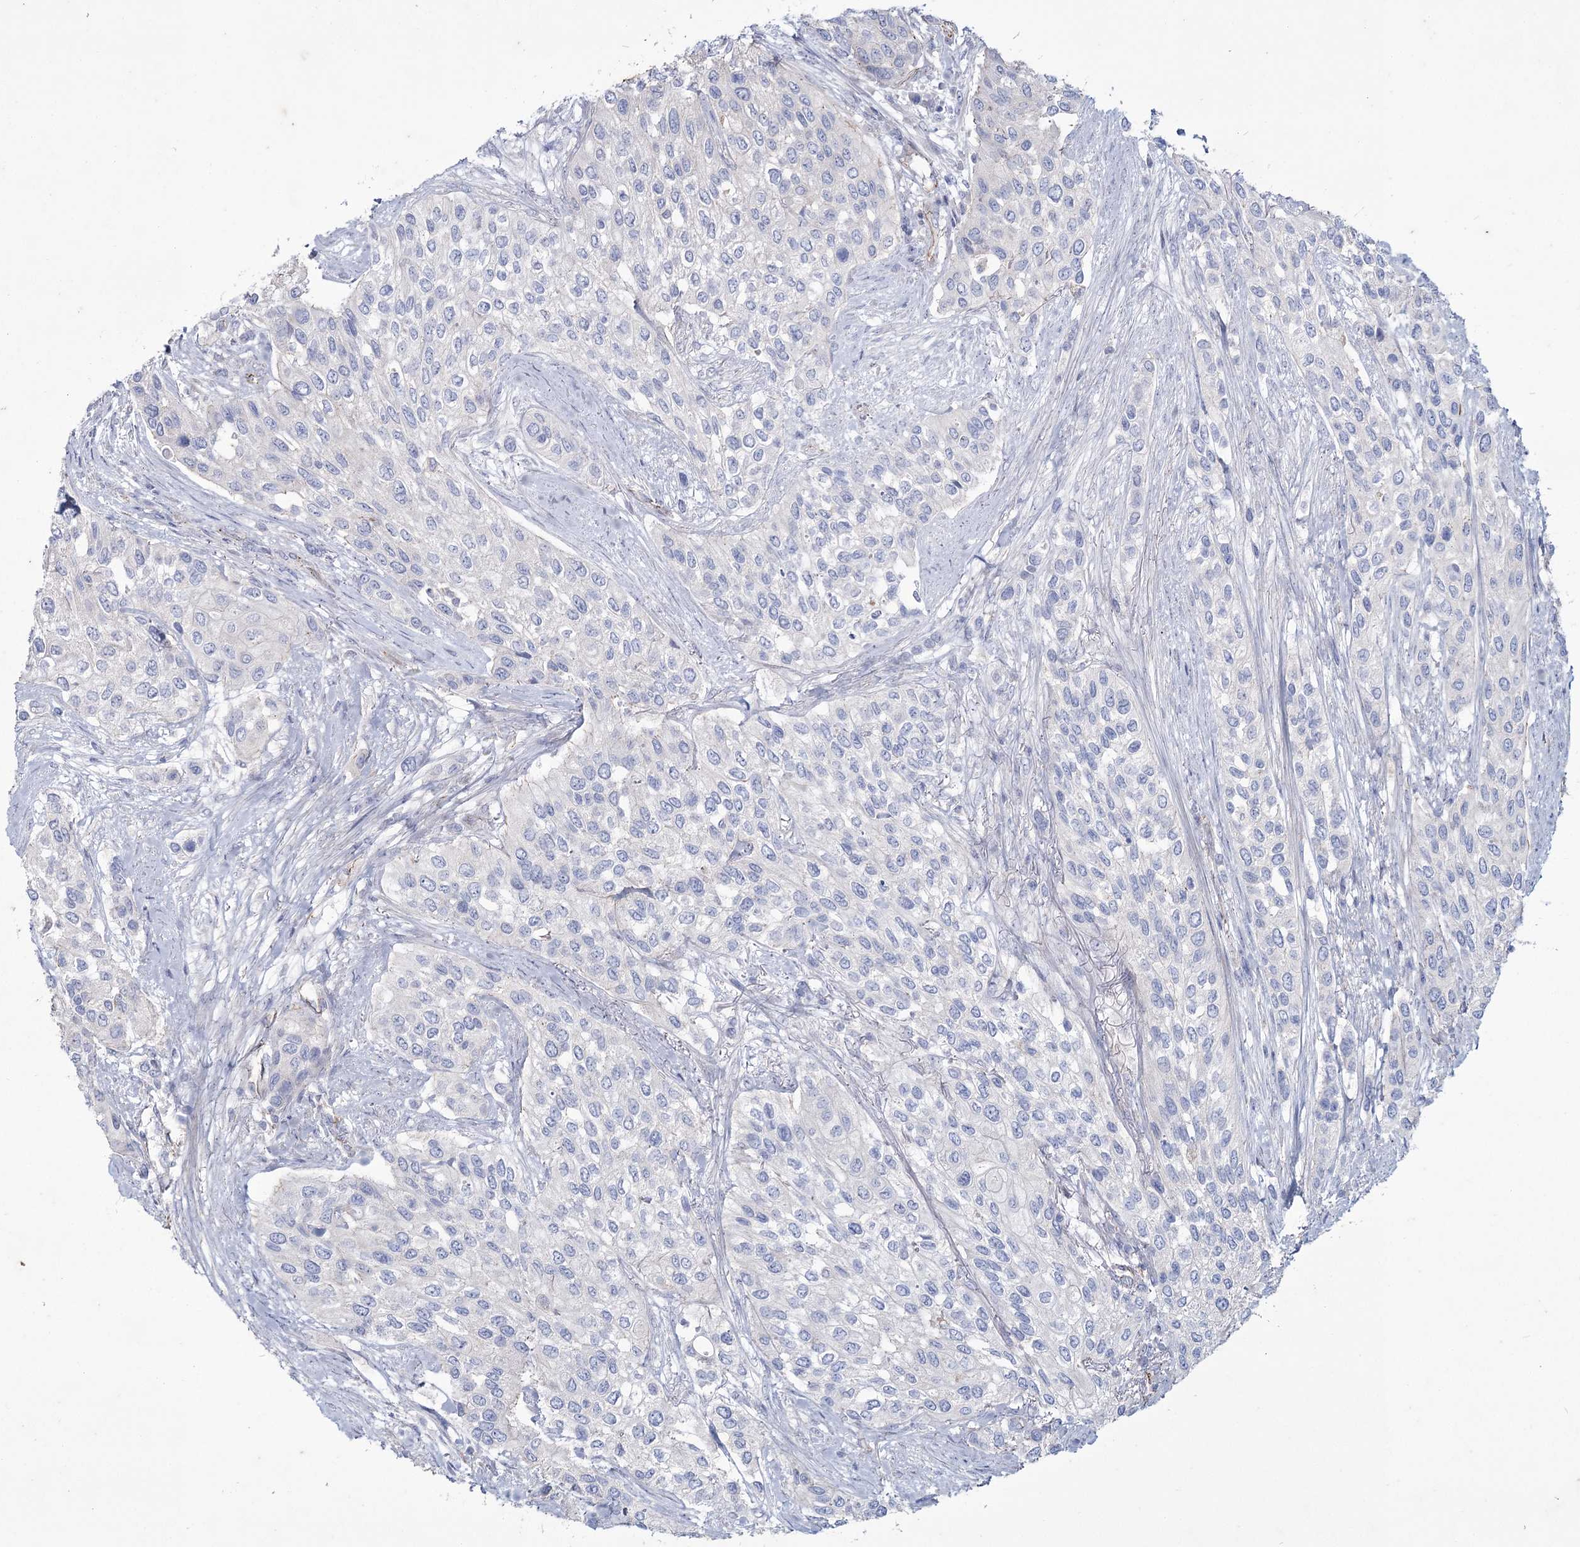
{"staining": {"intensity": "negative", "quantity": "none", "location": "none"}, "tissue": "urothelial cancer", "cell_type": "Tumor cells", "image_type": "cancer", "snomed": [{"axis": "morphology", "description": "Normal tissue, NOS"}, {"axis": "morphology", "description": "Urothelial carcinoma, High grade"}, {"axis": "topography", "description": "Vascular tissue"}, {"axis": "topography", "description": "Urinary bladder"}], "caption": "DAB (3,3'-diaminobenzidine) immunohistochemical staining of high-grade urothelial carcinoma exhibits no significant positivity in tumor cells.", "gene": "LDLRAD3", "patient": {"sex": "female", "age": 56}}